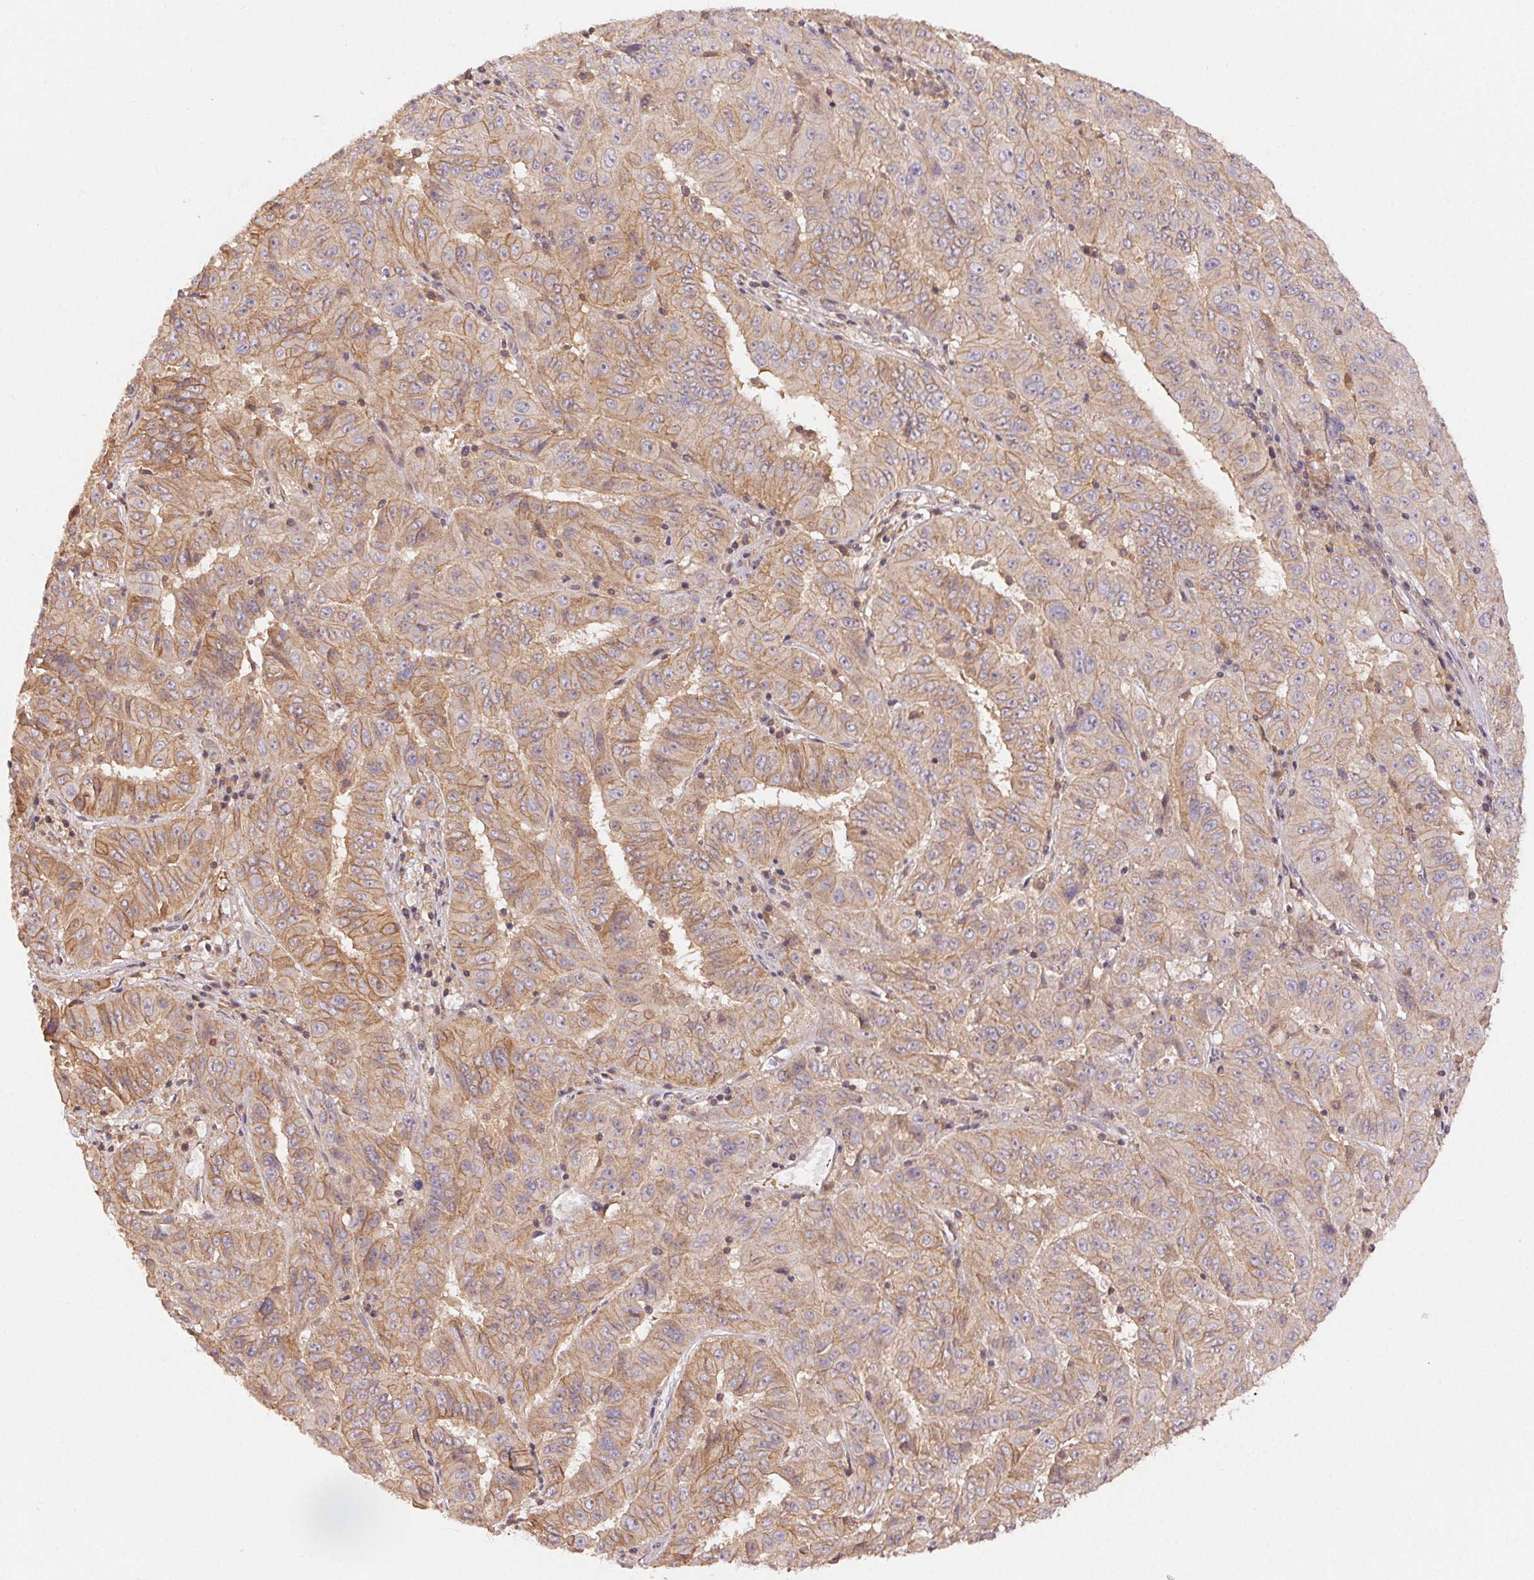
{"staining": {"intensity": "moderate", "quantity": ">75%", "location": "cytoplasmic/membranous"}, "tissue": "pancreatic cancer", "cell_type": "Tumor cells", "image_type": "cancer", "snomed": [{"axis": "morphology", "description": "Adenocarcinoma, NOS"}, {"axis": "topography", "description": "Pancreas"}], "caption": "The immunohistochemical stain highlights moderate cytoplasmic/membranous staining in tumor cells of pancreatic adenocarcinoma tissue. Nuclei are stained in blue.", "gene": "MAPKAPK2", "patient": {"sex": "male", "age": 63}}